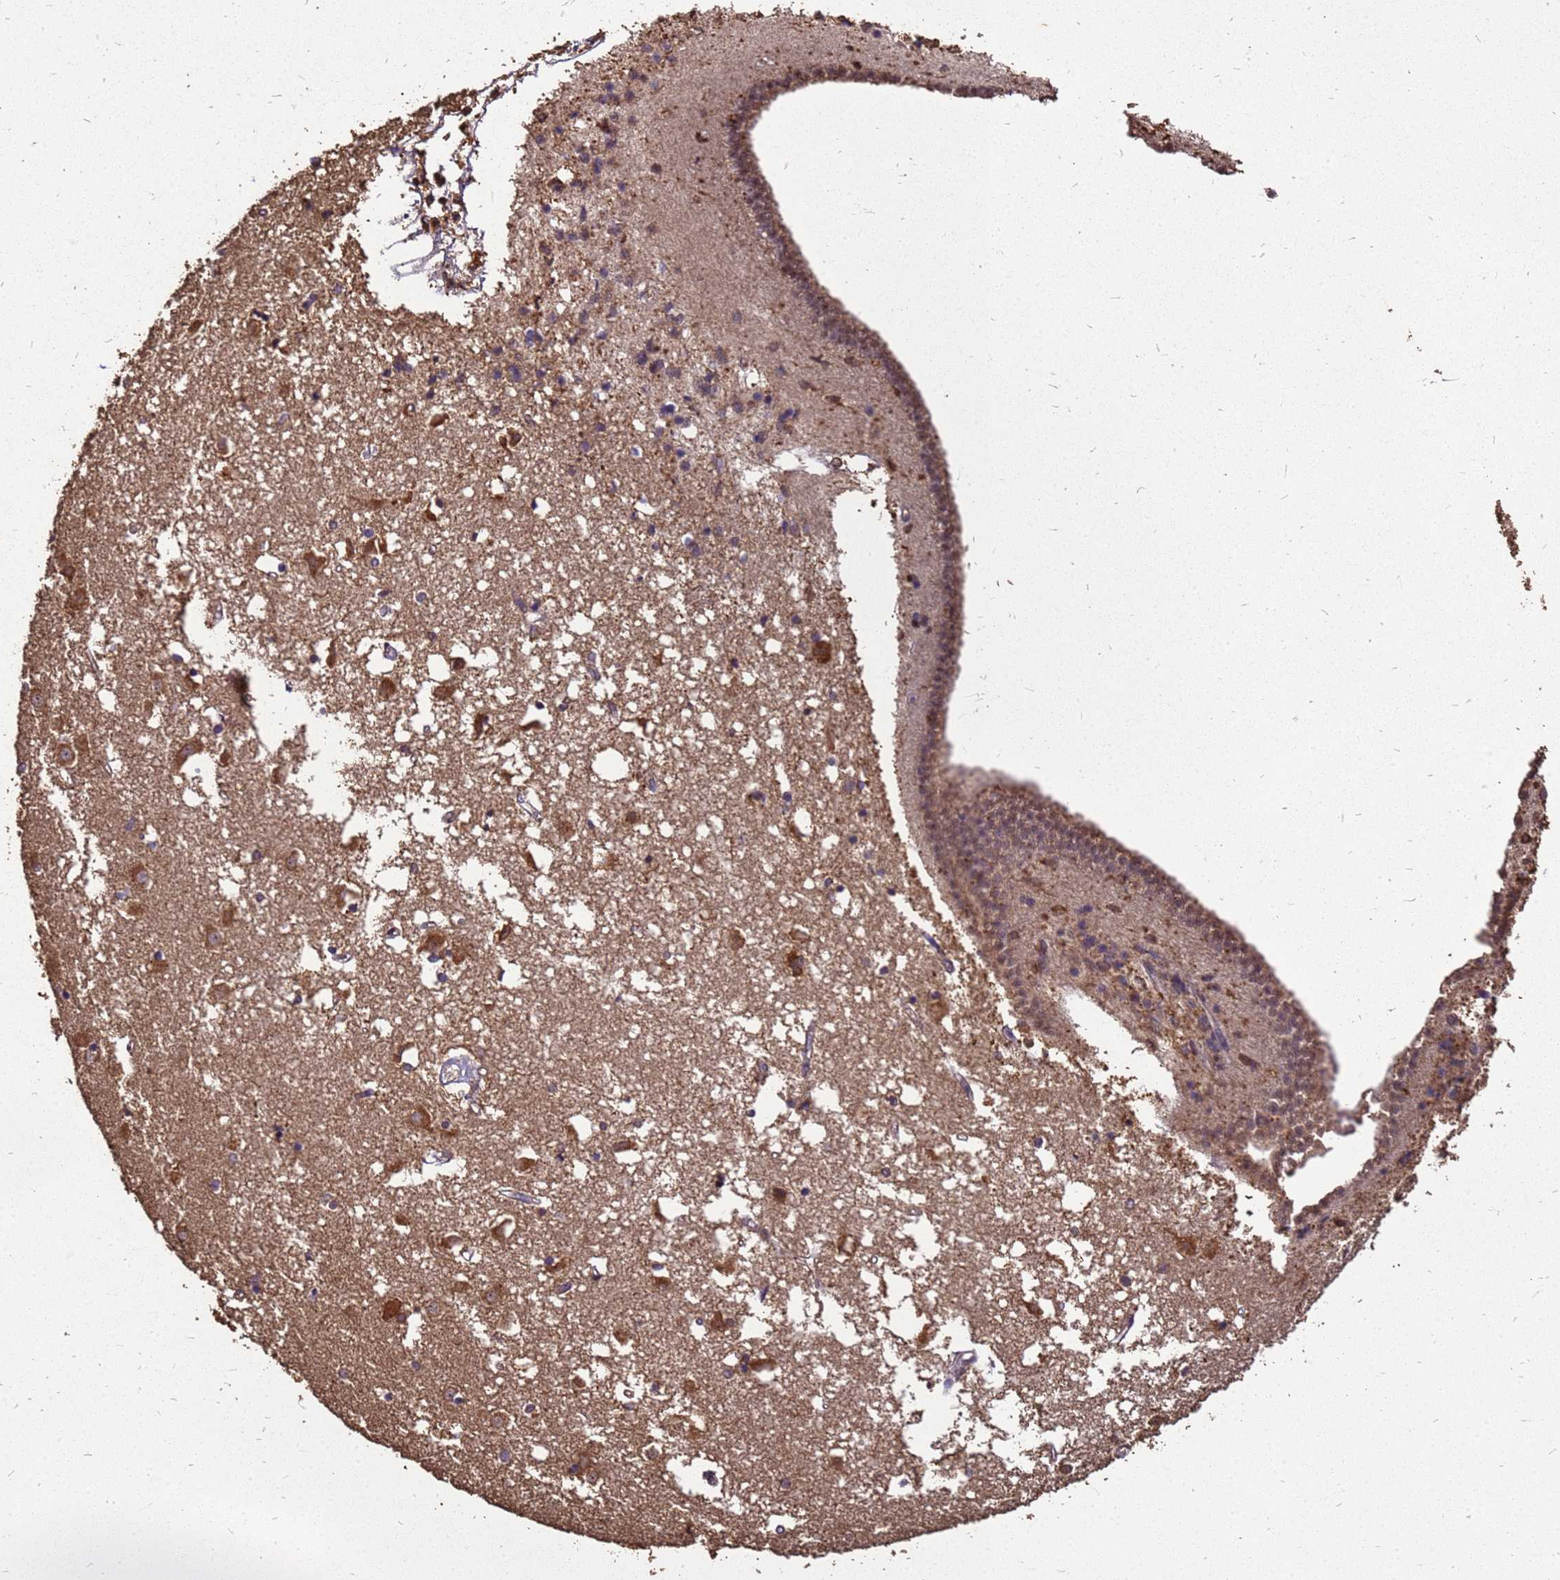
{"staining": {"intensity": "weak", "quantity": "<25%", "location": "cytoplasmic/membranous"}, "tissue": "caudate", "cell_type": "Glial cells", "image_type": "normal", "snomed": [{"axis": "morphology", "description": "Normal tissue, NOS"}, {"axis": "topography", "description": "Lateral ventricle wall"}], "caption": "IHC photomicrograph of normal caudate stained for a protein (brown), which shows no expression in glial cells. (Brightfield microscopy of DAB (3,3'-diaminobenzidine) IHC at high magnification).", "gene": "ZNF618", "patient": {"sex": "male", "age": 45}}